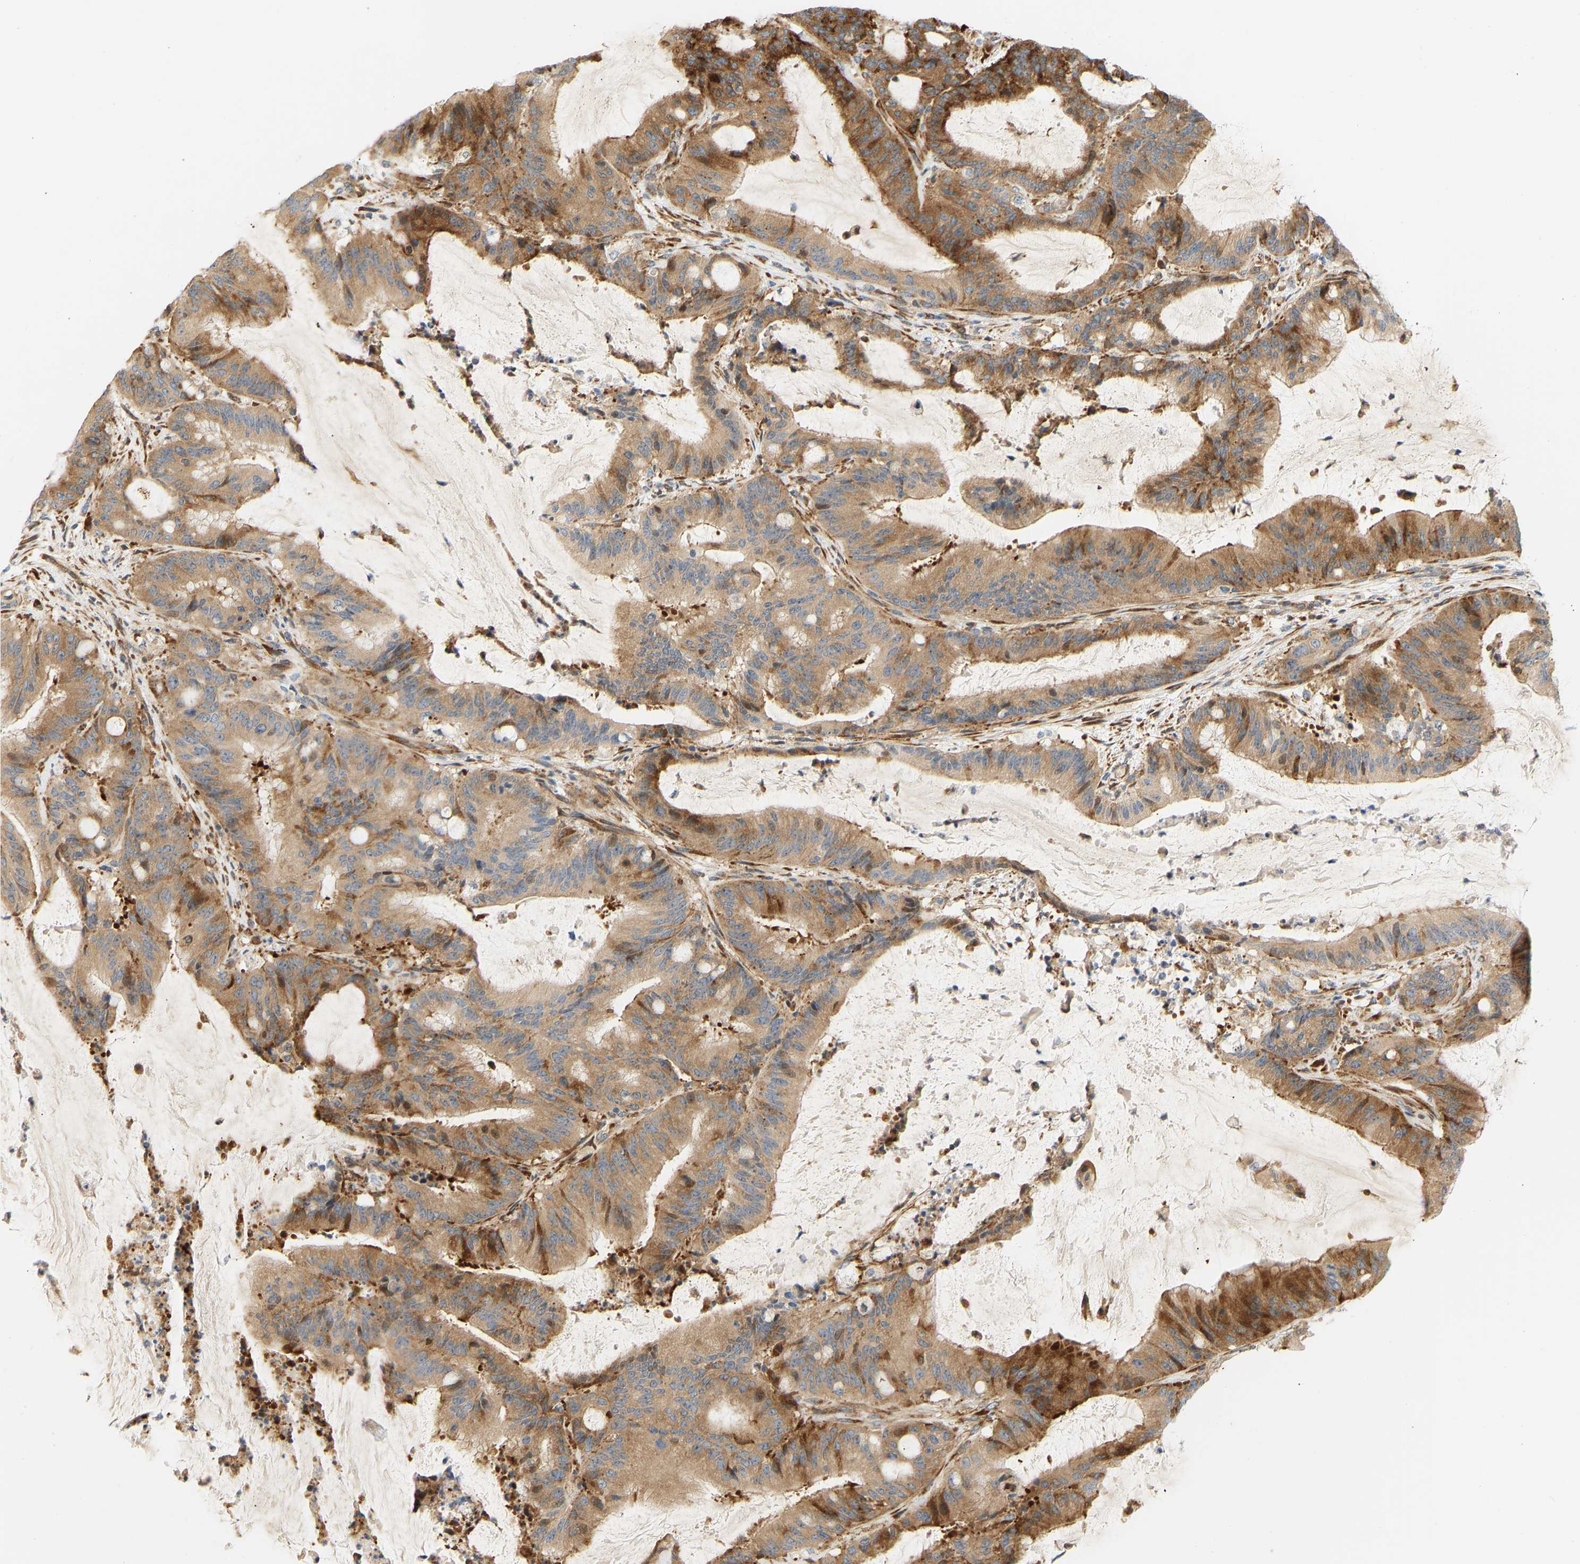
{"staining": {"intensity": "moderate", "quantity": ">75%", "location": "cytoplasmic/membranous"}, "tissue": "liver cancer", "cell_type": "Tumor cells", "image_type": "cancer", "snomed": [{"axis": "morphology", "description": "Normal tissue, NOS"}, {"axis": "morphology", "description": "Cholangiocarcinoma"}, {"axis": "topography", "description": "Liver"}, {"axis": "topography", "description": "Peripheral nerve tissue"}], "caption": "Tumor cells reveal moderate cytoplasmic/membranous positivity in about >75% of cells in liver cancer (cholangiocarcinoma).", "gene": "RPS14", "patient": {"sex": "female", "age": 73}}